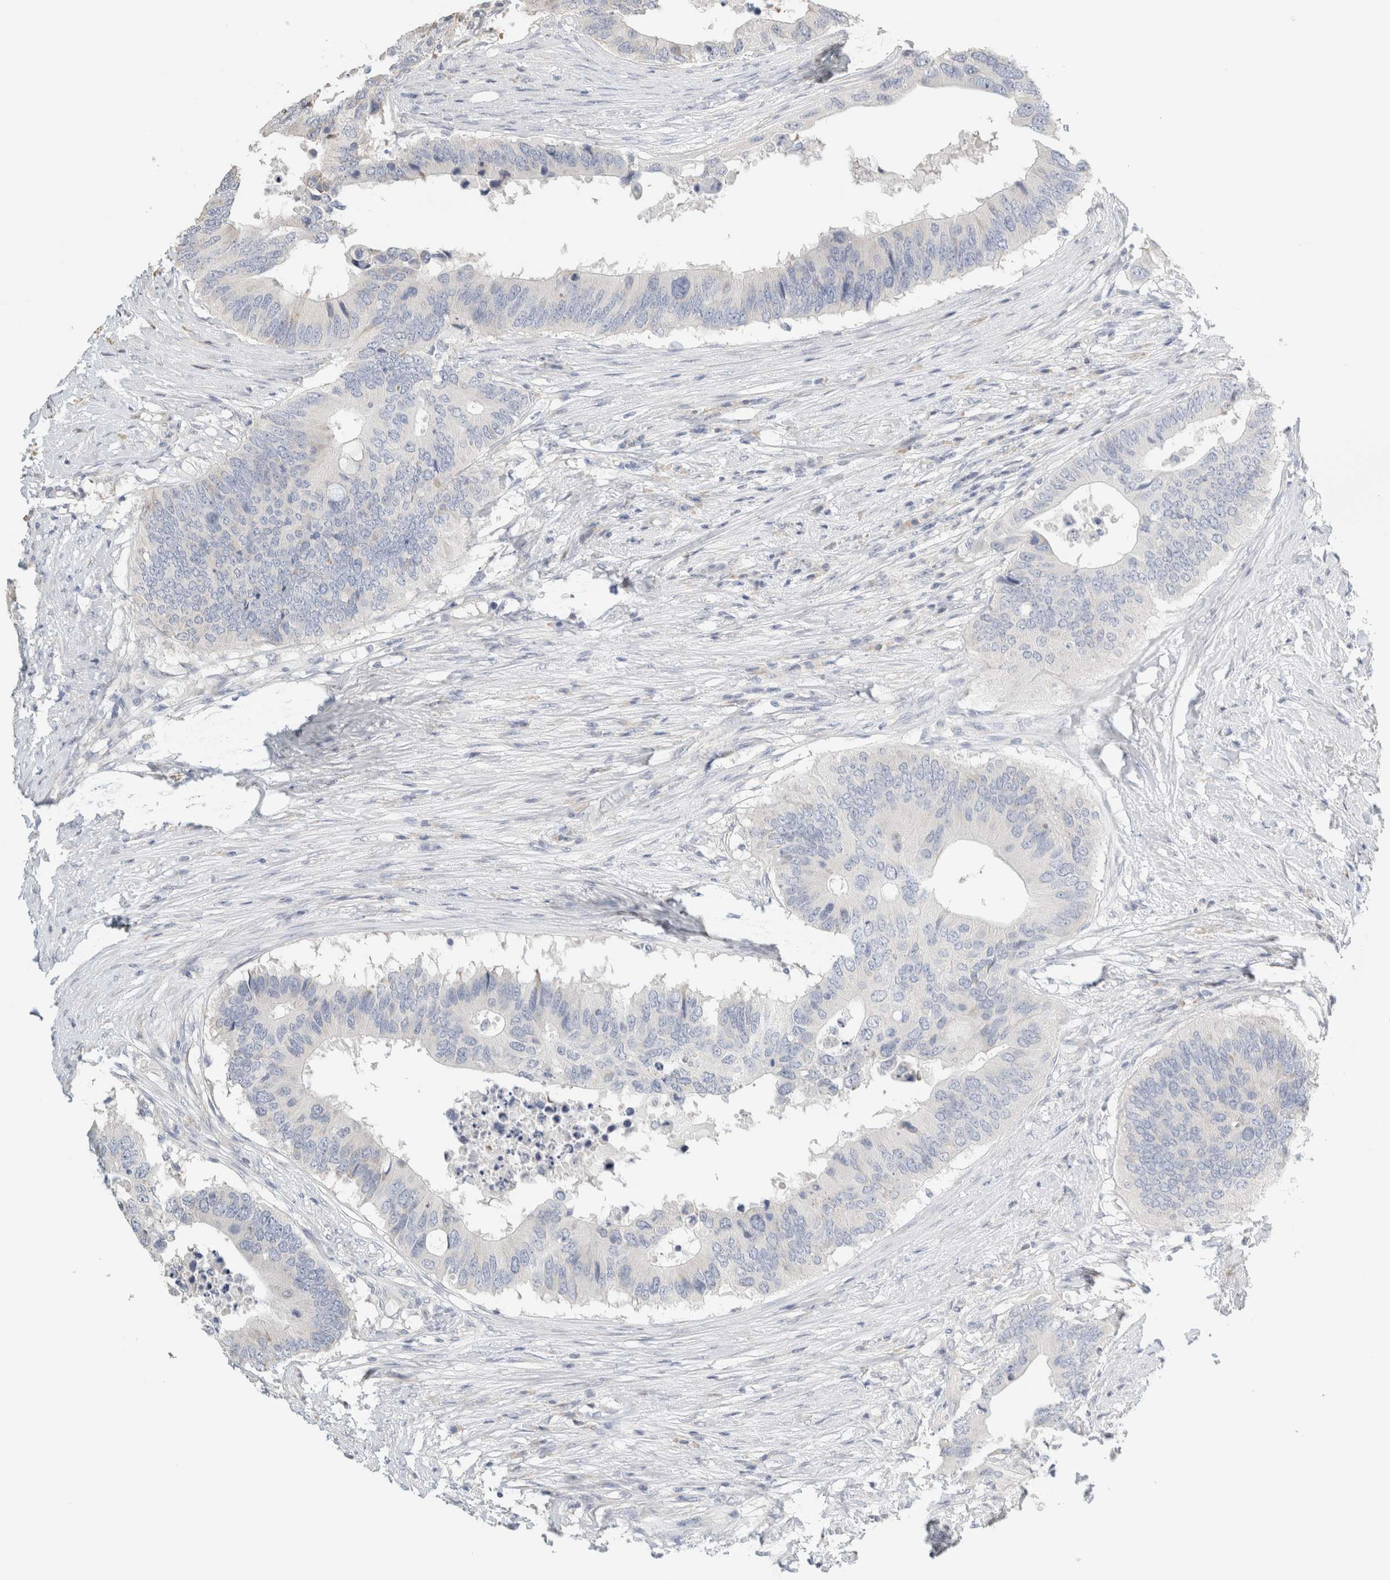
{"staining": {"intensity": "negative", "quantity": "none", "location": "none"}, "tissue": "colorectal cancer", "cell_type": "Tumor cells", "image_type": "cancer", "snomed": [{"axis": "morphology", "description": "Adenocarcinoma, NOS"}, {"axis": "topography", "description": "Colon"}], "caption": "The IHC histopathology image has no significant staining in tumor cells of colorectal cancer tissue.", "gene": "NEFM", "patient": {"sex": "male", "age": 71}}